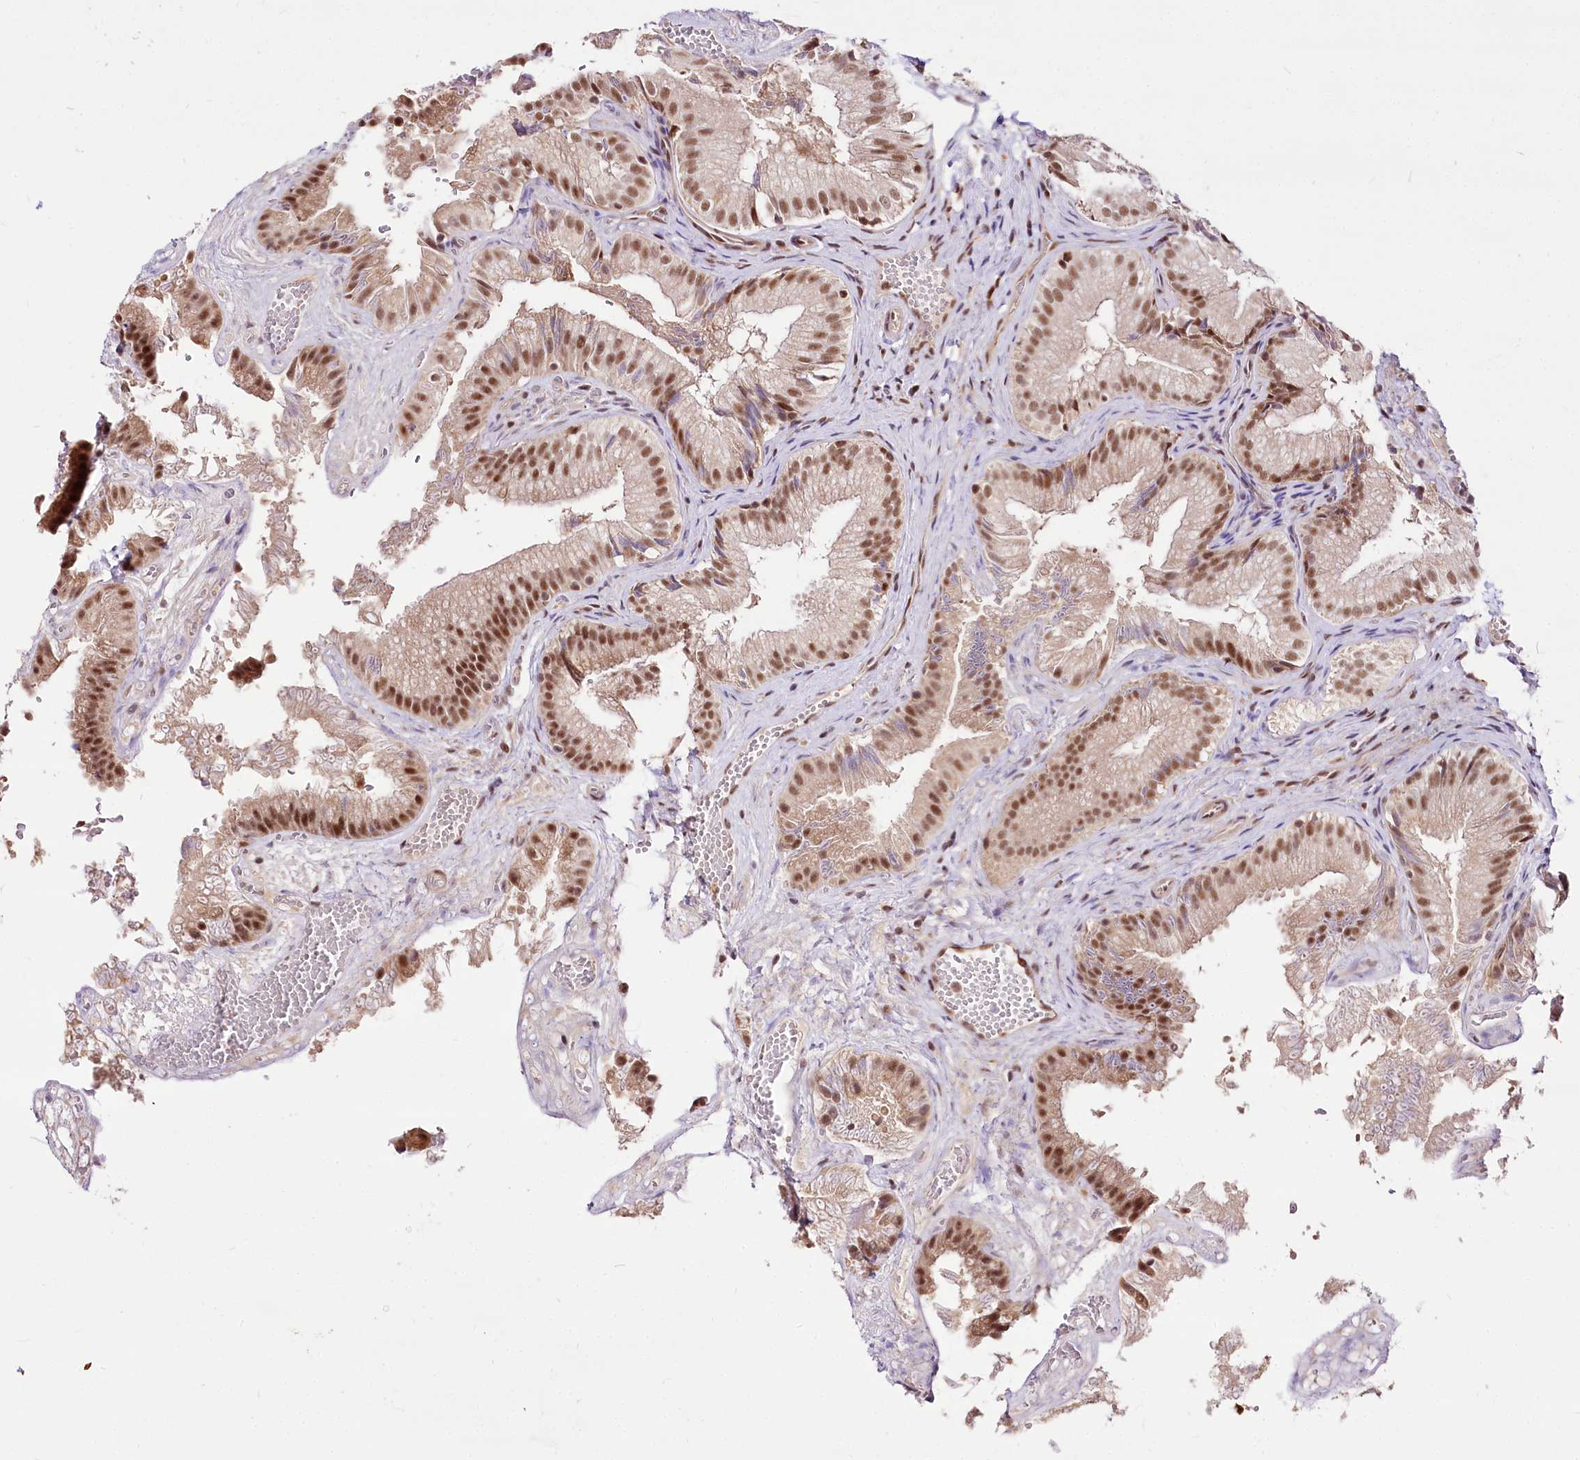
{"staining": {"intensity": "moderate", "quantity": ">75%", "location": "nuclear"}, "tissue": "gallbladder", "cell_type": "Glandular cells", "image_type": "normal", "snomed": [{"axis": "morphology", "description": "Normal tissue, NOS"}, {"axis": "topography", "description": "Gallbladder"}], "caption": "Immunohistochemistry (IHC) of normal human gallbladder exhibits medium levels of moderate nuclear staining in about >75% of glandular cells.", "gene": "POLA2", "patient": {"sex": "female", "age": 30}}